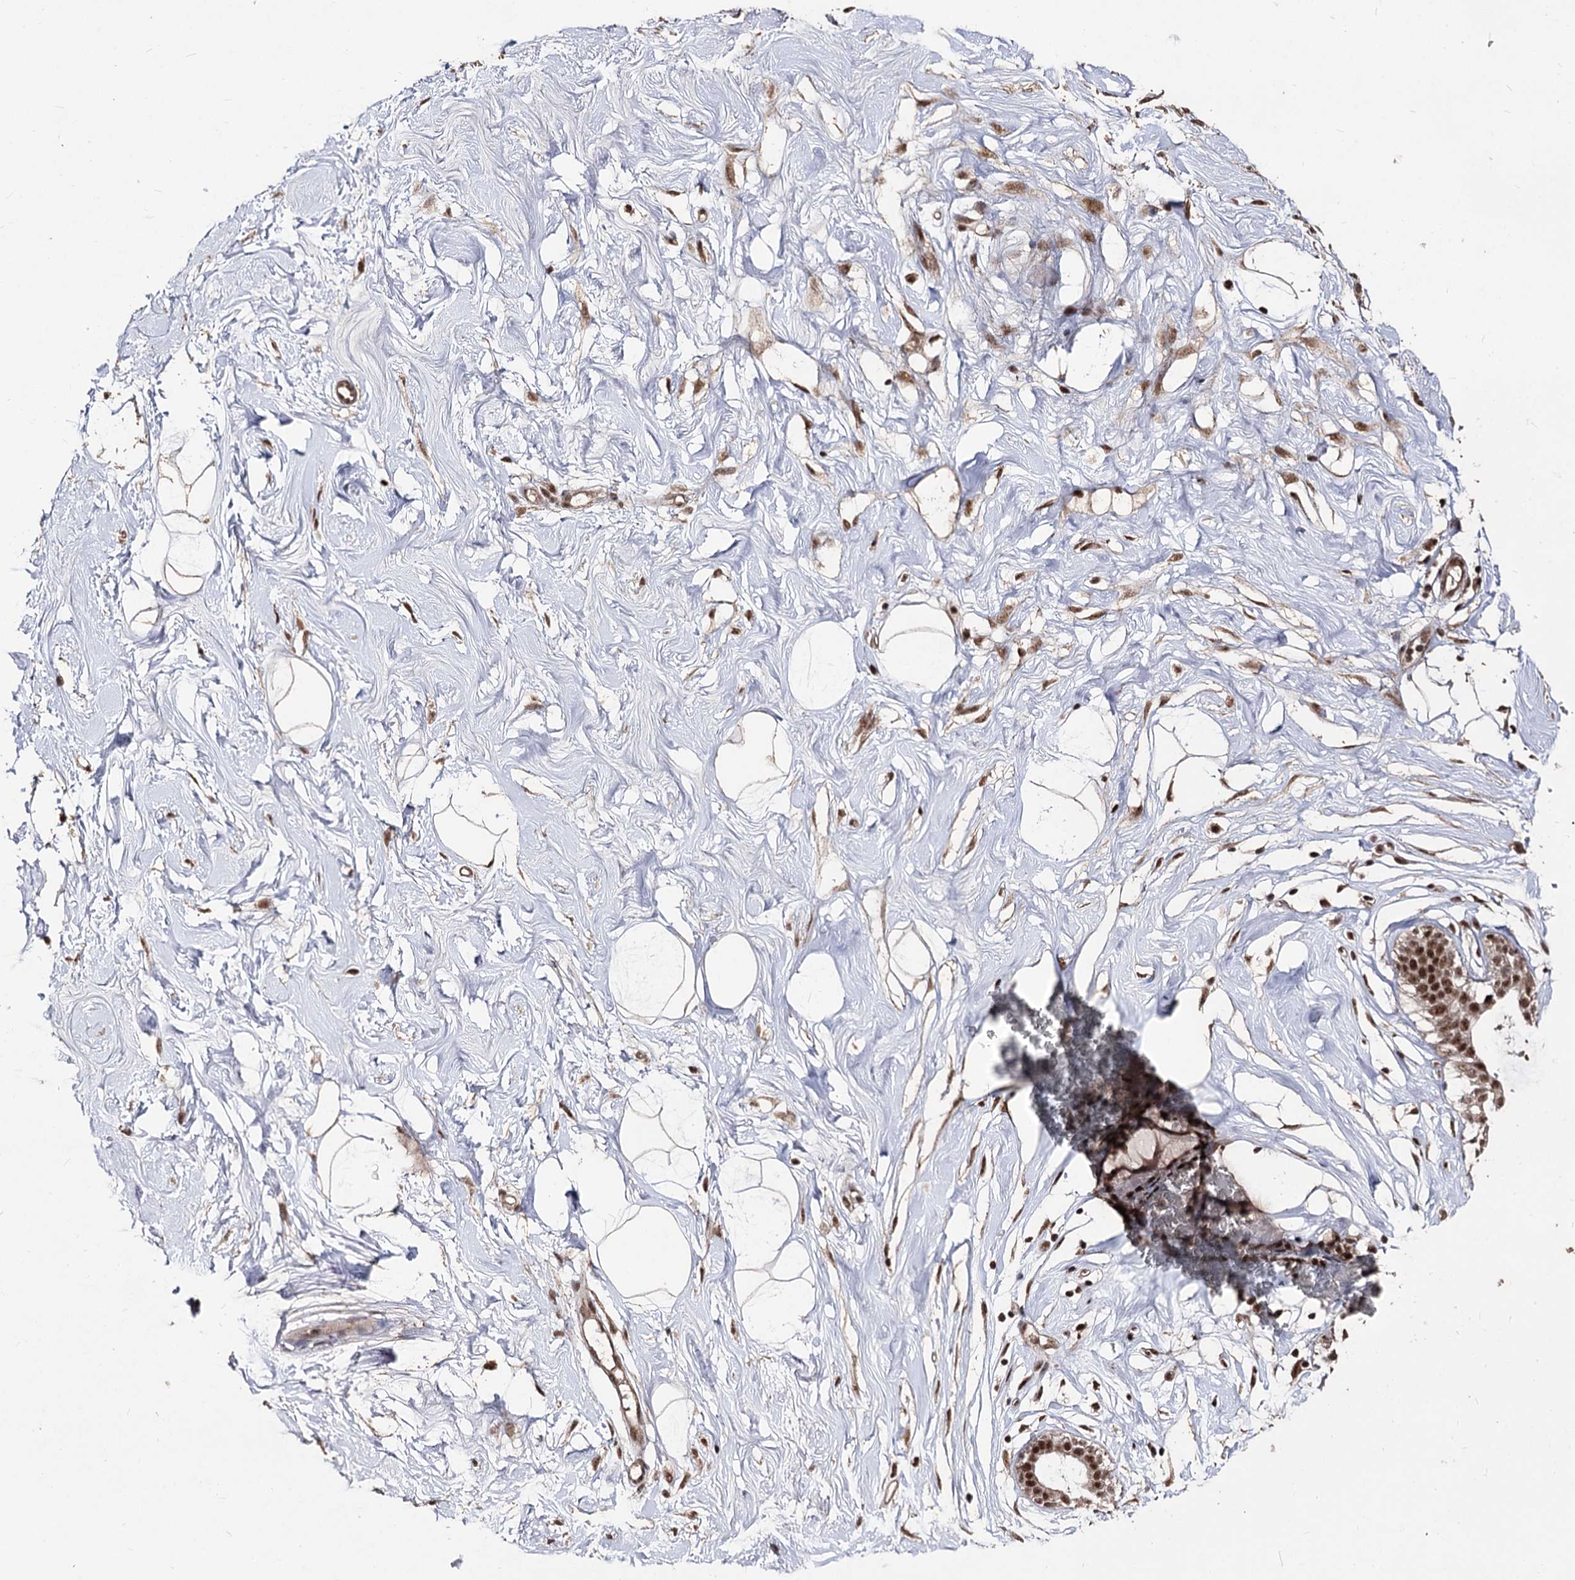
{"staining": {"intensity": "moderate", "quantity": ">75%", "location": "nuclear"}, "tissue": "breast", "cell_type": "Adipocytes", "image_type": "normal", "snomed": [{"axis": "morphology", "description": "Normal tissue, NOS"}, {"axis": "morphology", "description": "Adenoma, NOS"}, {"axis": "topography", "description": "Breast"}], "caption": "Moderate nuclear expression is appreciated in approximately >75% of adipocytes in unremarkable breast. (IHC, brightfield microscopy, high magnification).", "gene": "U2SURP", "patient": {"sex": "female", "age": 23}}